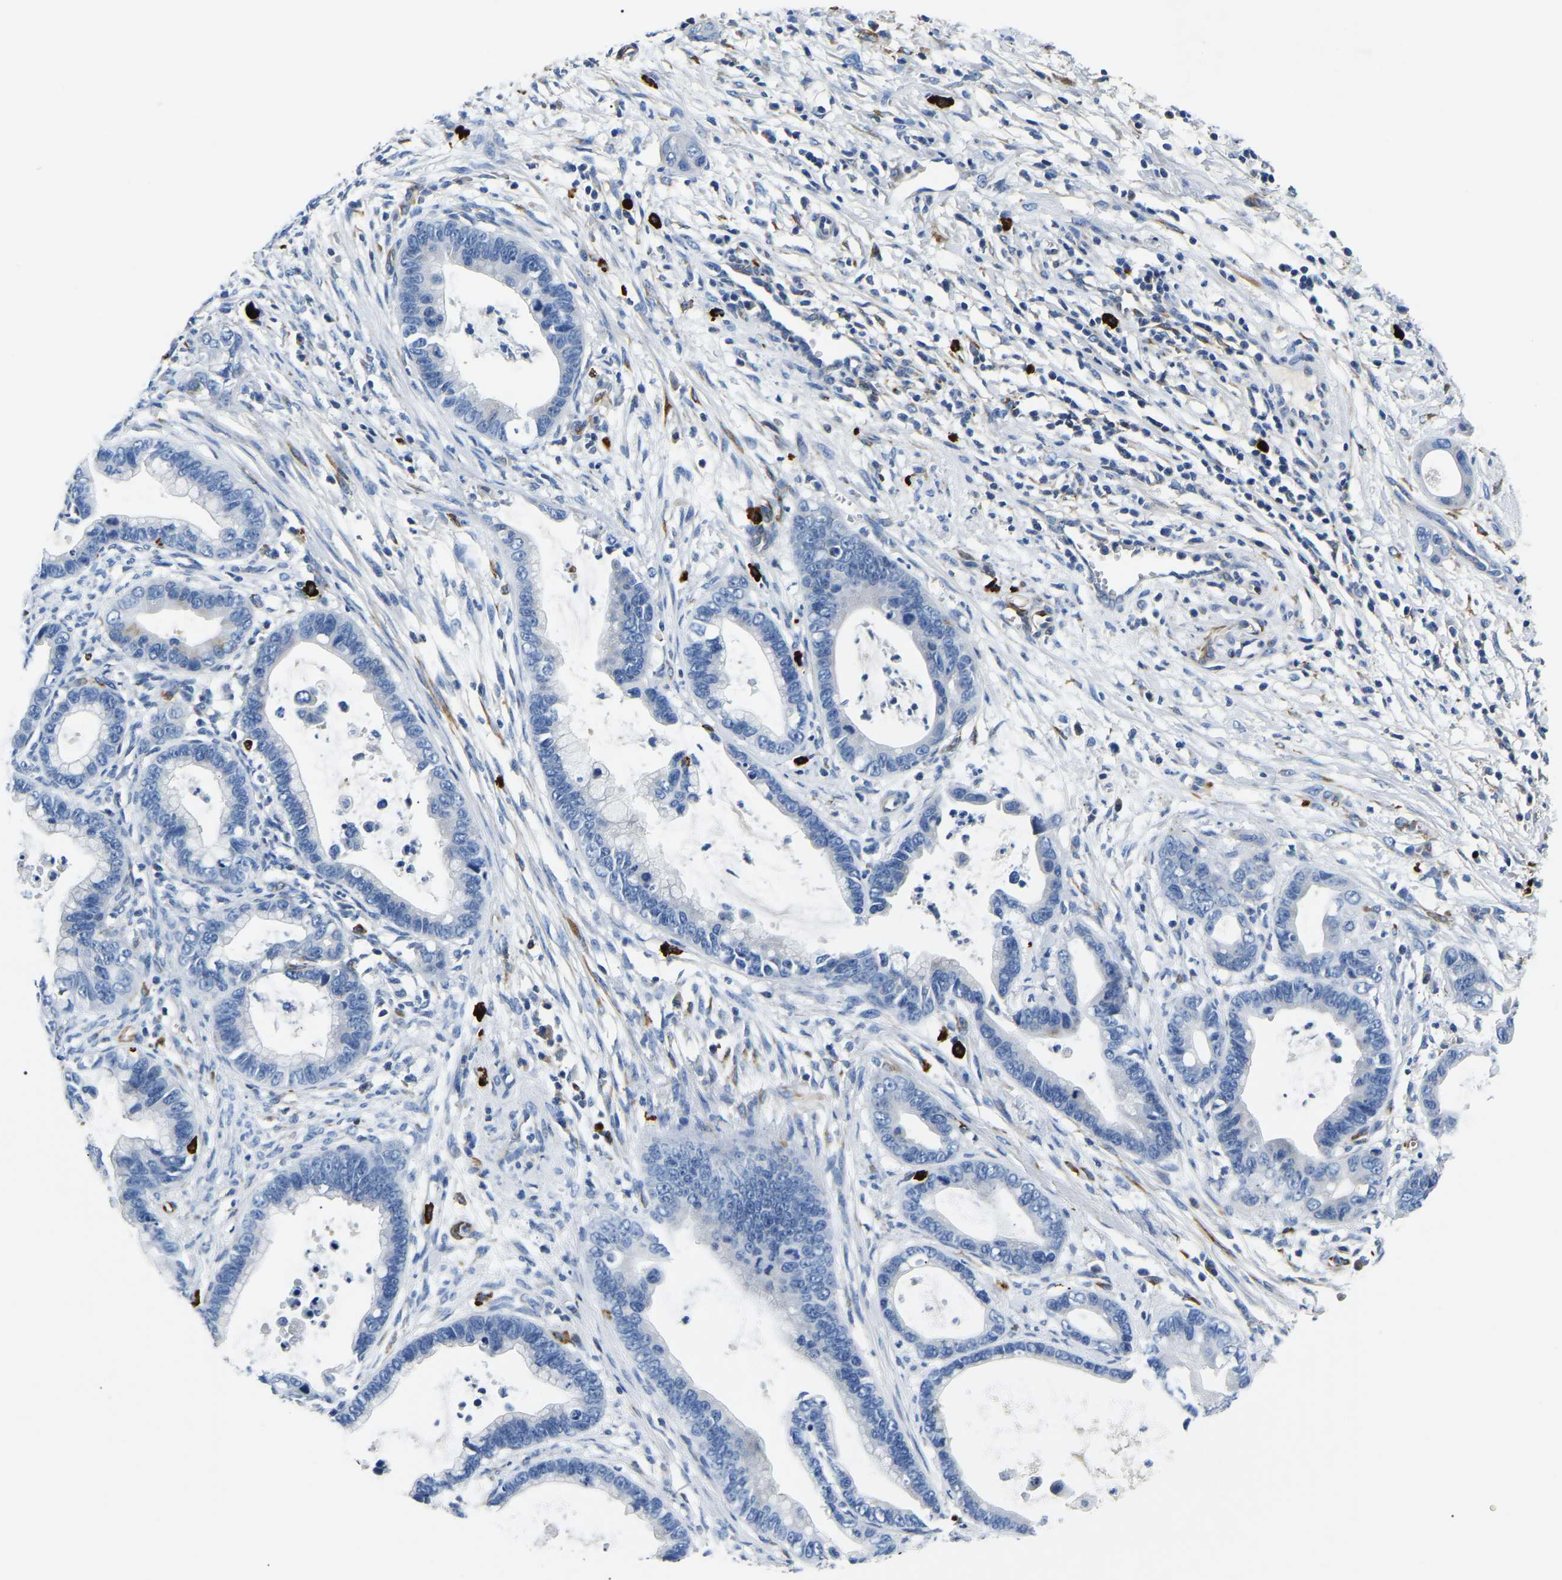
{"staining": {"intensity": "negative", "quantity": "none", "location": "none"}, "tissue": "cervical cancer", "cell_type": "Tumor cells", "image_type": "cancer", "snomed": [{"axis": "morphology", "description": "Adenocarcinoma, NOS"}, {"axis": "topography", "description": "Cervix"}], "caption": "This is a histopathology image of IHC staining of cervical cancer, which shows no positivity in tumor cells.", "gene": "DUSP8", "patient": {"sex": "female", "age": 44}}